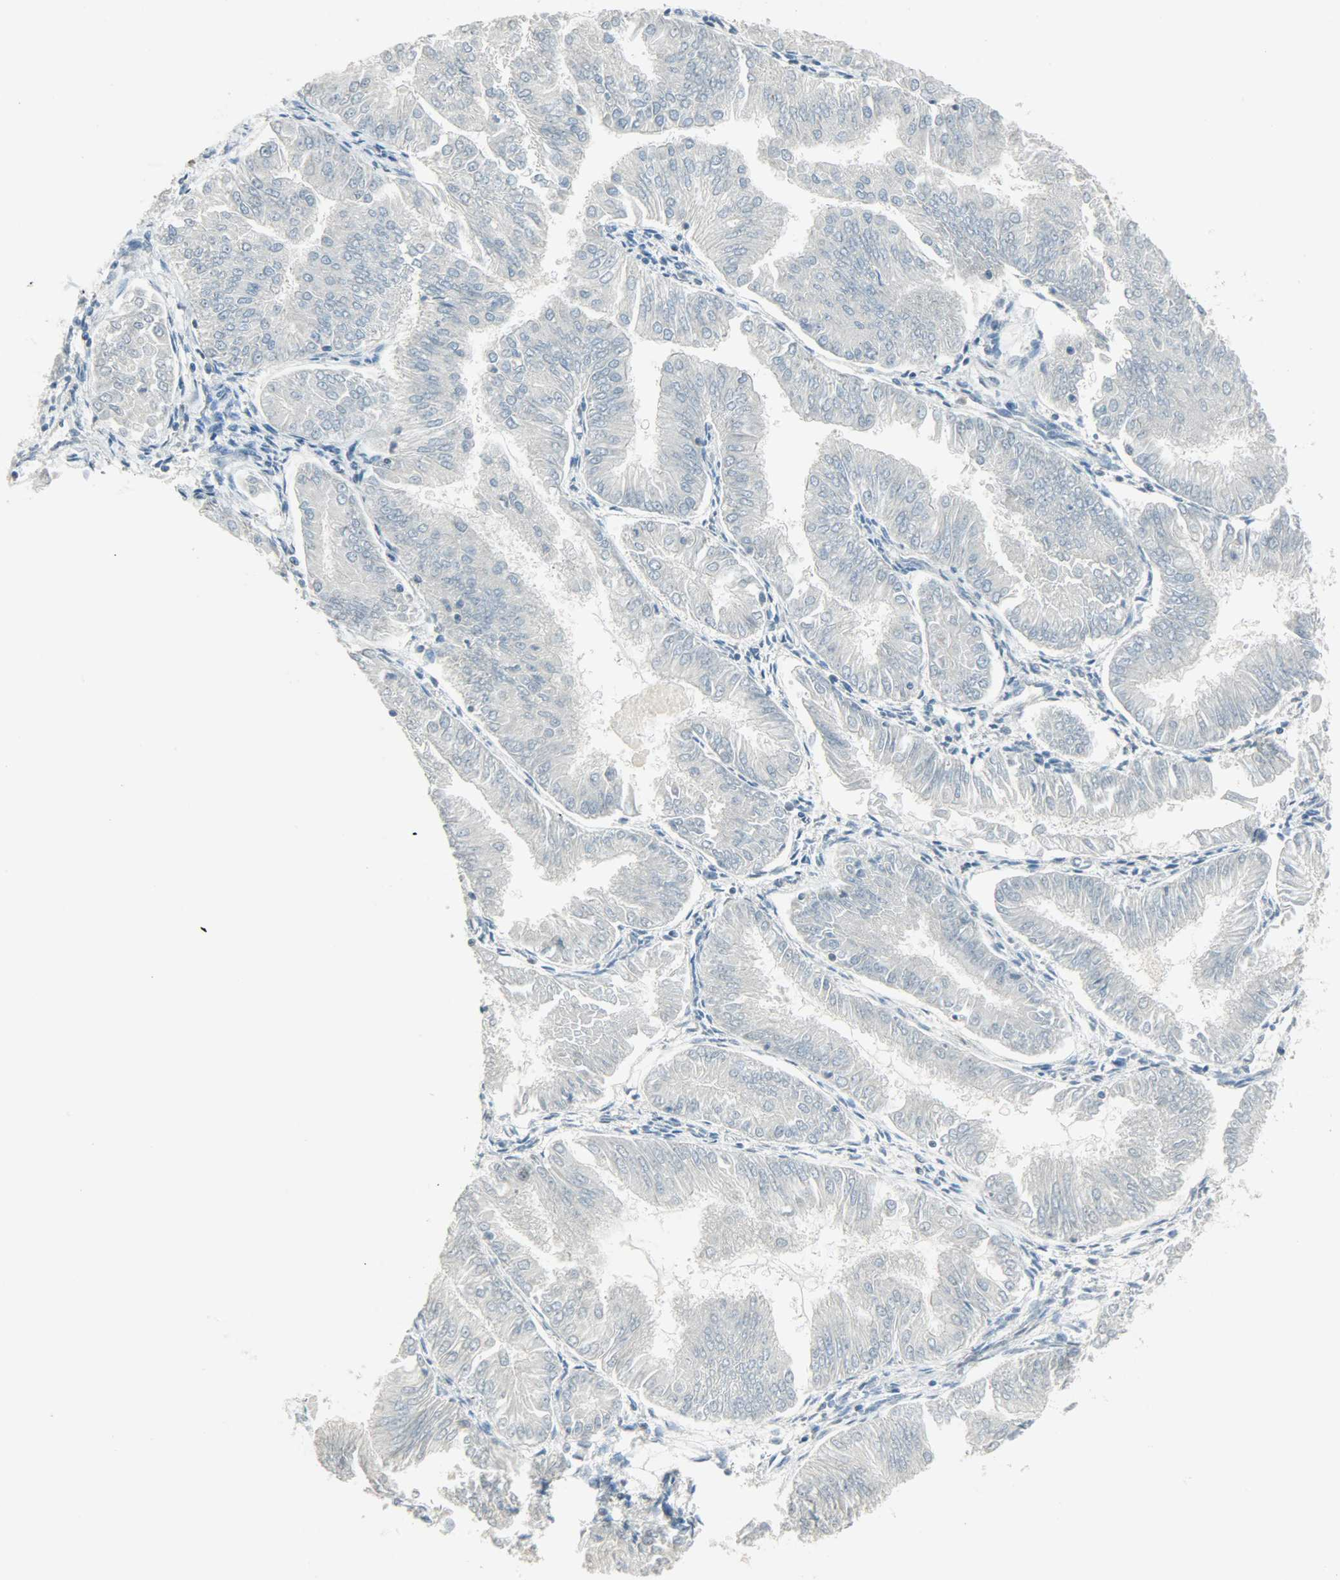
{"staining": {"intensity": "negative", "quantity": "none", "location": "none"}, "tissue": "endometrial cancer", "cell_type": "Tumor cells", "image_type": "cancer", "snomed": [{"axis": "morphology", "description": "Adenocarcinoma, NOS"}, {"axis": "topography", "description": "Endometrium"}], "caption": "Photomicrograph shows no significant protein expression in tumor cells of adenocarcinoma (endometrial).", "gene": "IL15", "patient": {"sex": "female", "age": 53}}